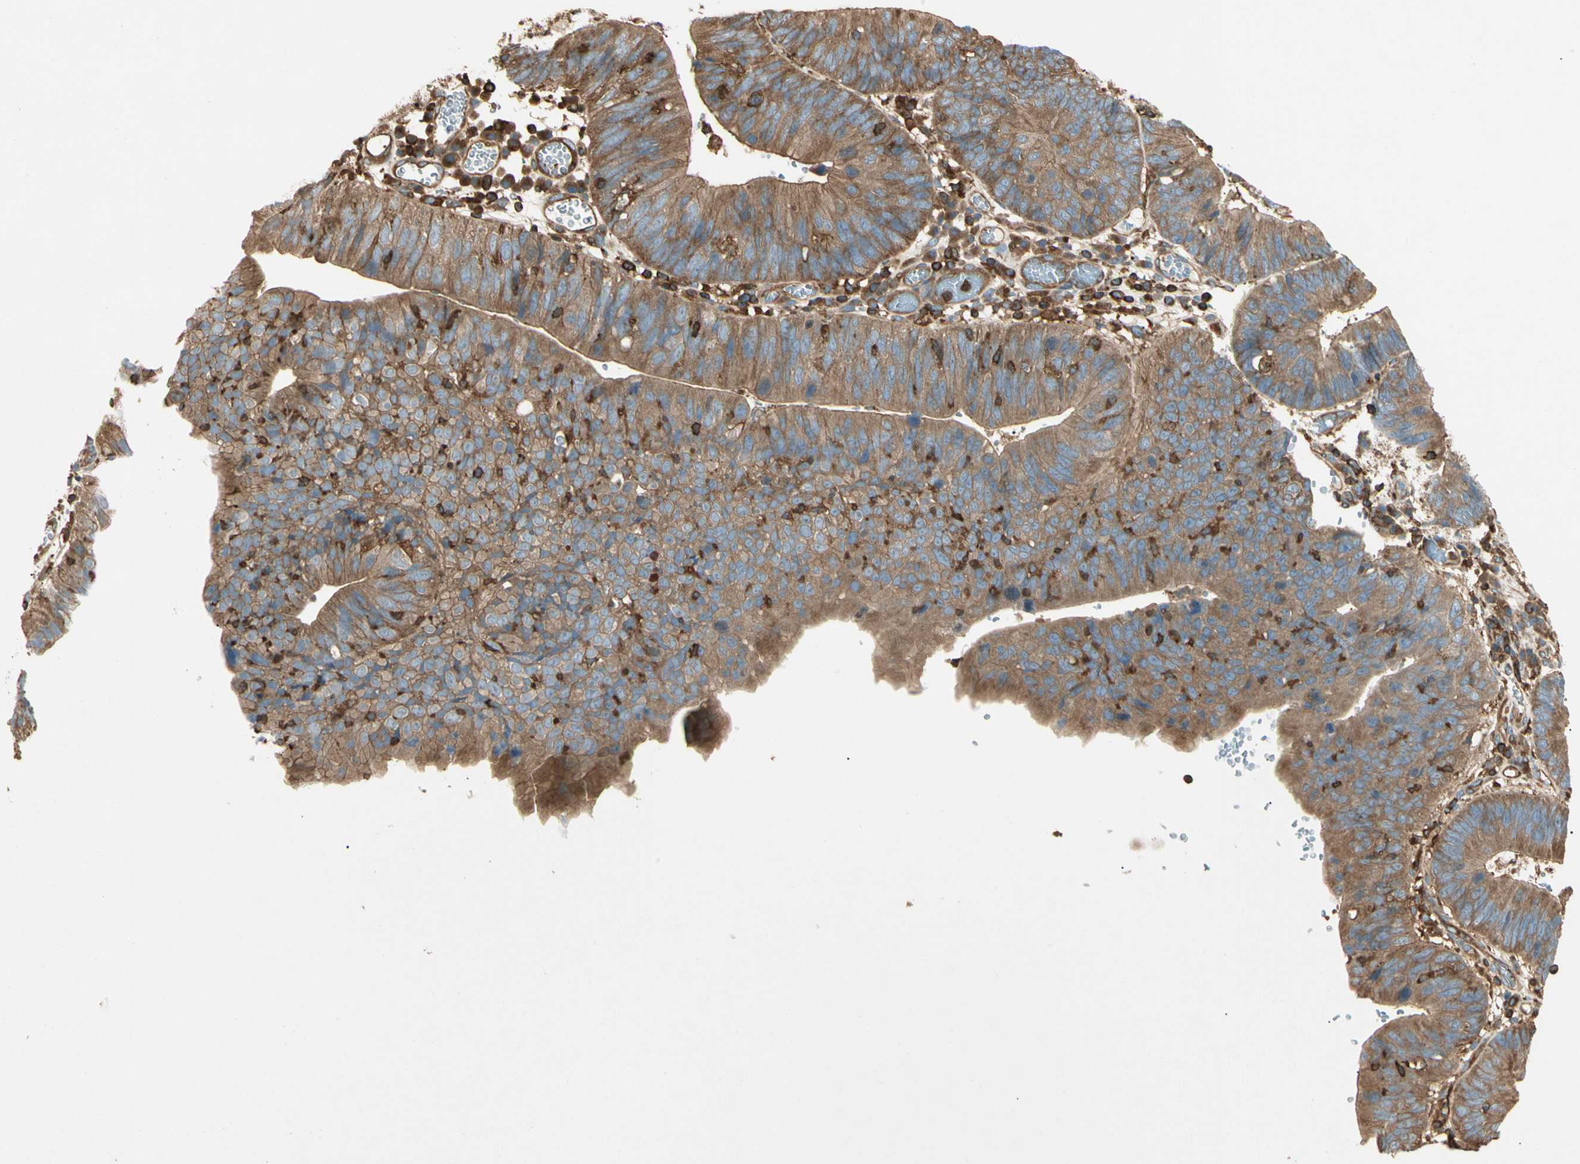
{"staining": {"intensity": "moderate", "quantity": ">75%", "location": "cytoplasmic/membranous"}, "tissue": "stomach cancer", "cell_type": "Tumor cells", "image_type": "cancer", "snomed": [{"axis": "morphology", "description": "Adenocarcinoma, NOS"}, {"axis": "topography", "description": "Stomach"}], "caption": "Immunohistochemistry histopathology image of neoplastic tissue: stomach cancer stained using IHC exhibits medium levels of moderate protein expression localized specifically in the cytoplasmic/membranous of tumor cells, appearing as a cytoplasmic/membranous brown color.", "gene": "ARPC2", "patient": {"sex": "male", "age": 59}}